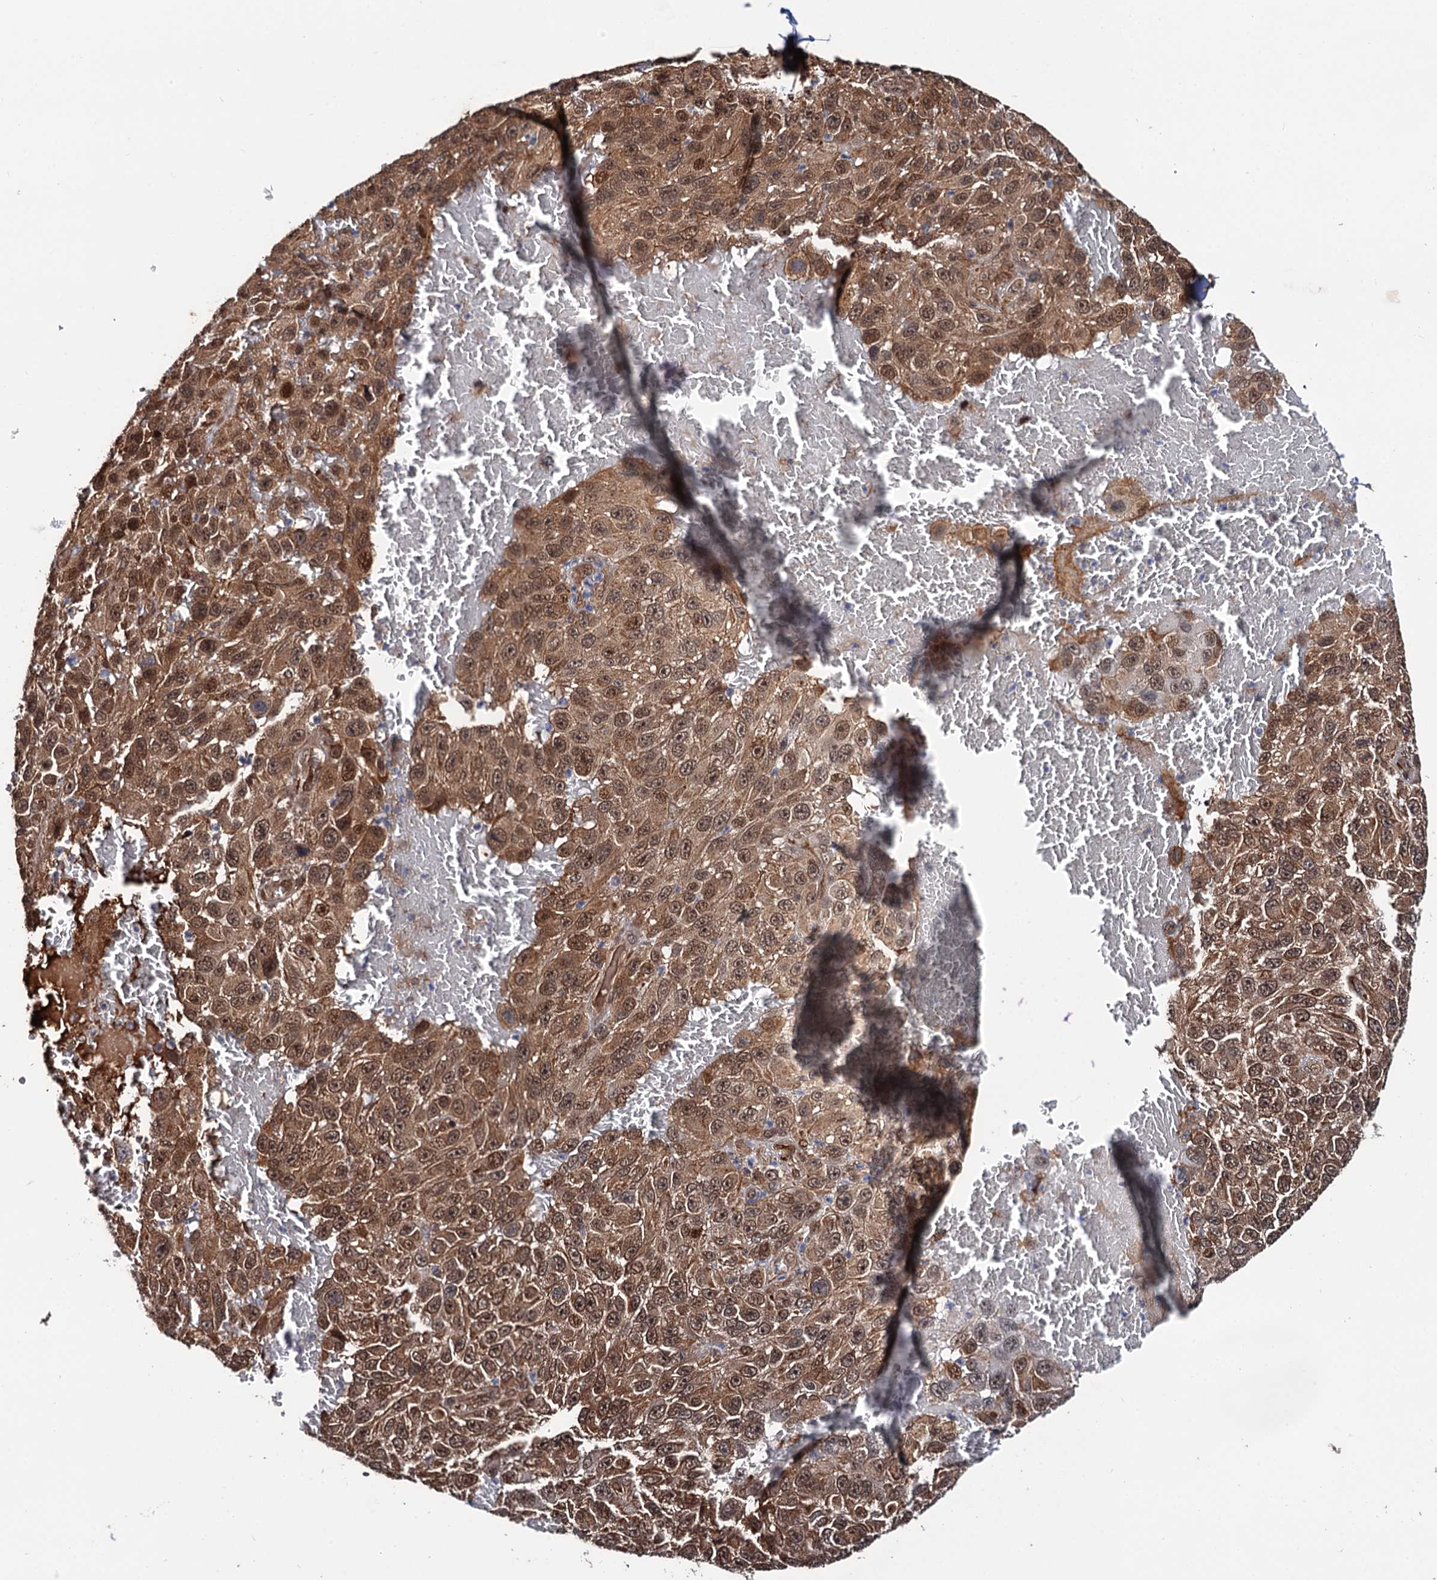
{"staining": {"intensity": "moderate", "quantity": ">75%", "location": "cytoplasmic/membranous,nuclear"}, "tissue": "melanoma", "cell_type": "Tumor cells", "image_type": "cancer", "snomed": [{"axis": "morphology", "description": "Normal tissue, NOS"}, {"axis": "morphology", "description": "Malignant melanoma, NOS"}, {"axis": "topography", "description": "Skin"}], "caption": "Immunohistochemical staining of melanoma reveals medium levels of moderate cytoplasmic/membranous and nuclear protein expression in about >75% of tumor cells.", "gene": "CDC23", "patient": {"sex": "female", "age": 96}}